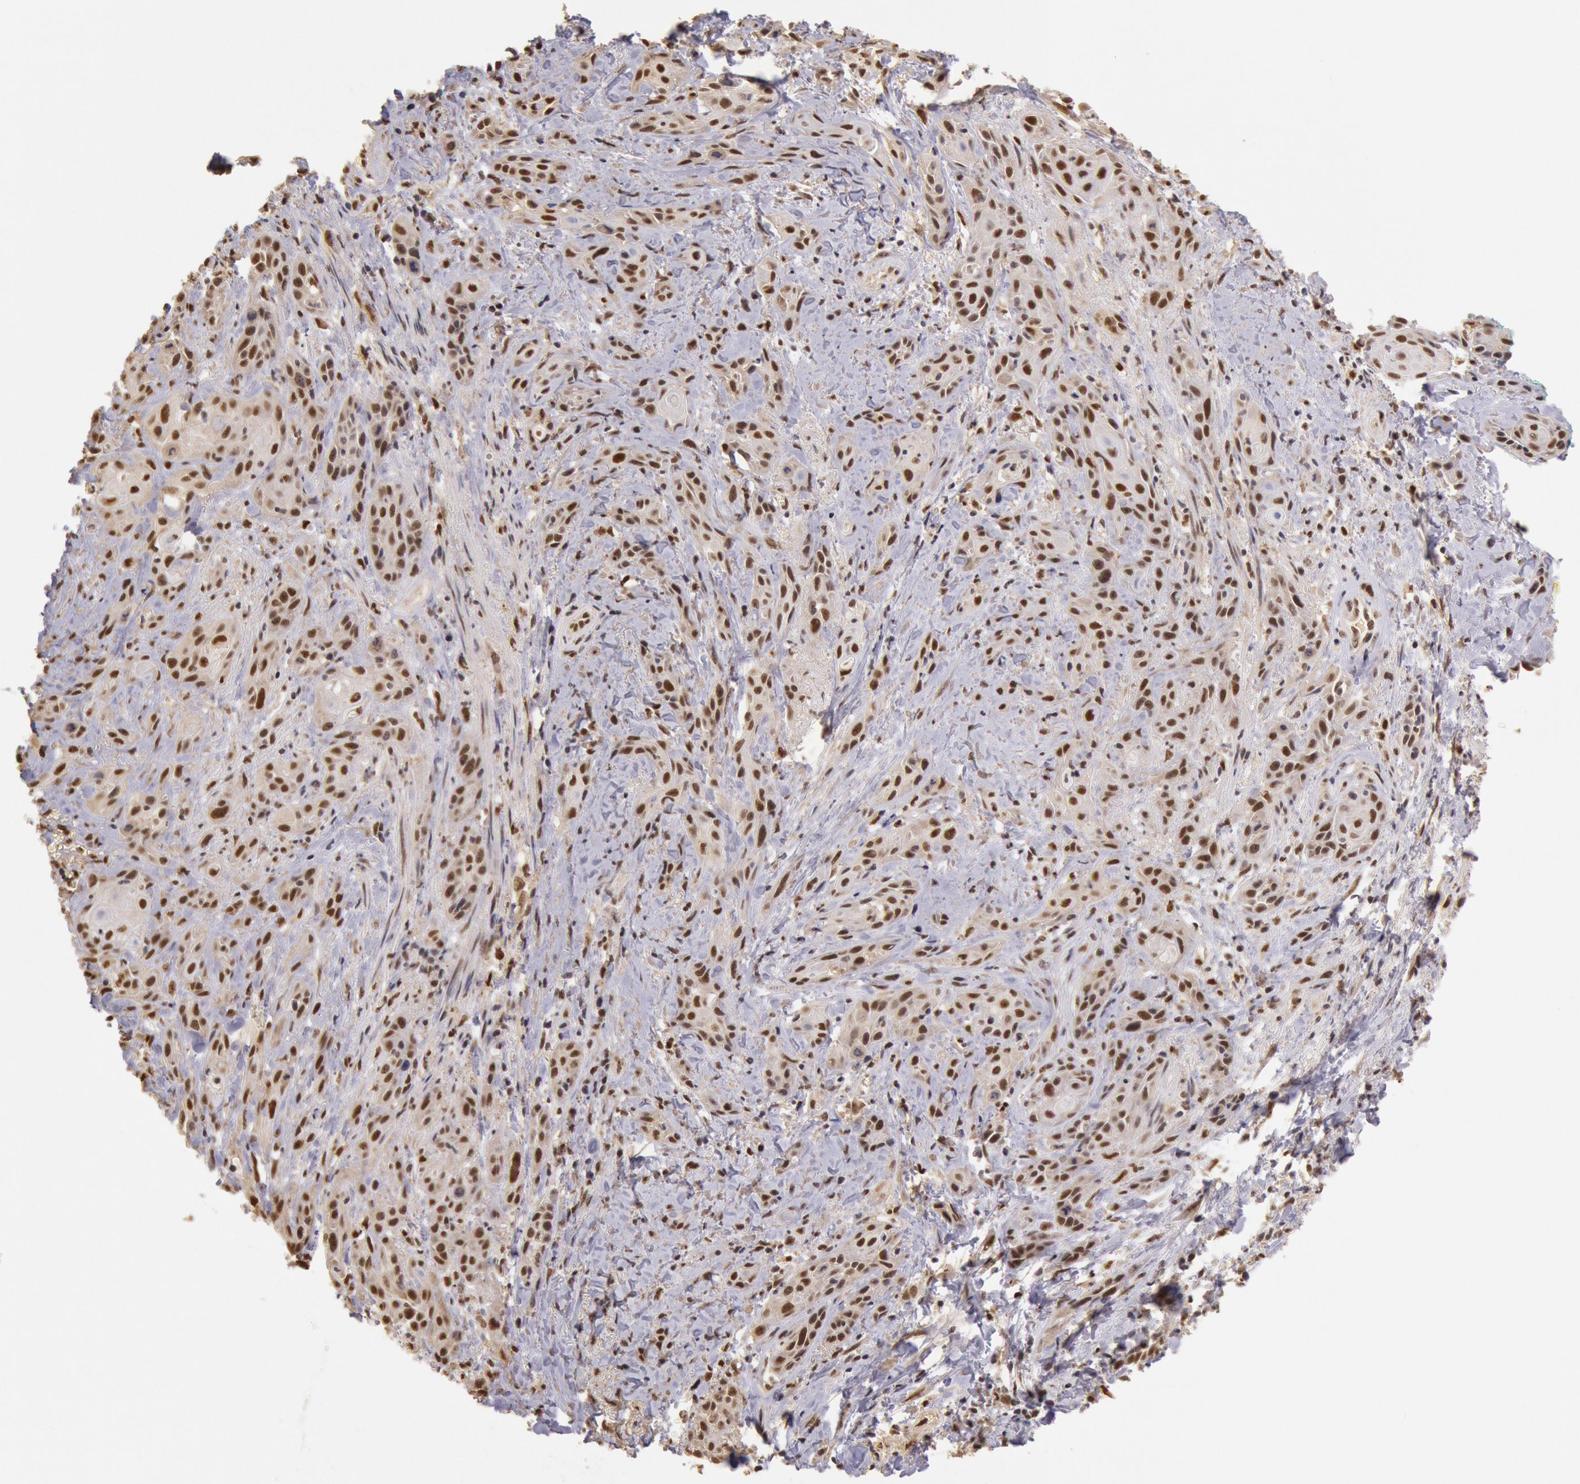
{"staining": {"intensity": "moderate", "quantity": "25%-75%", "location": "nuclear"}, "tissue": "skin cancer", "cell_type": "Tumor cells", "image_type": "cancer", "snomed": [{"axis": "morphology", "description": "Squamous cell carcinoma, NOS"}, {"axis": "topography", "description": "Skin"}, {"axis": "topography", "description": "Anal"}], "caption": "Squamous cell carcinoma (skin) tissue reveals moderate nuclear positivity in about 25%-75% of tumor cells, visualized by immunohistochemistry. Using DAB (brown) and hematoxylin (blue) stains, captured at high magnification using brightfield microscopy.", "gene": "LIG4", "patient": {"sex": "male", "age": 64}}